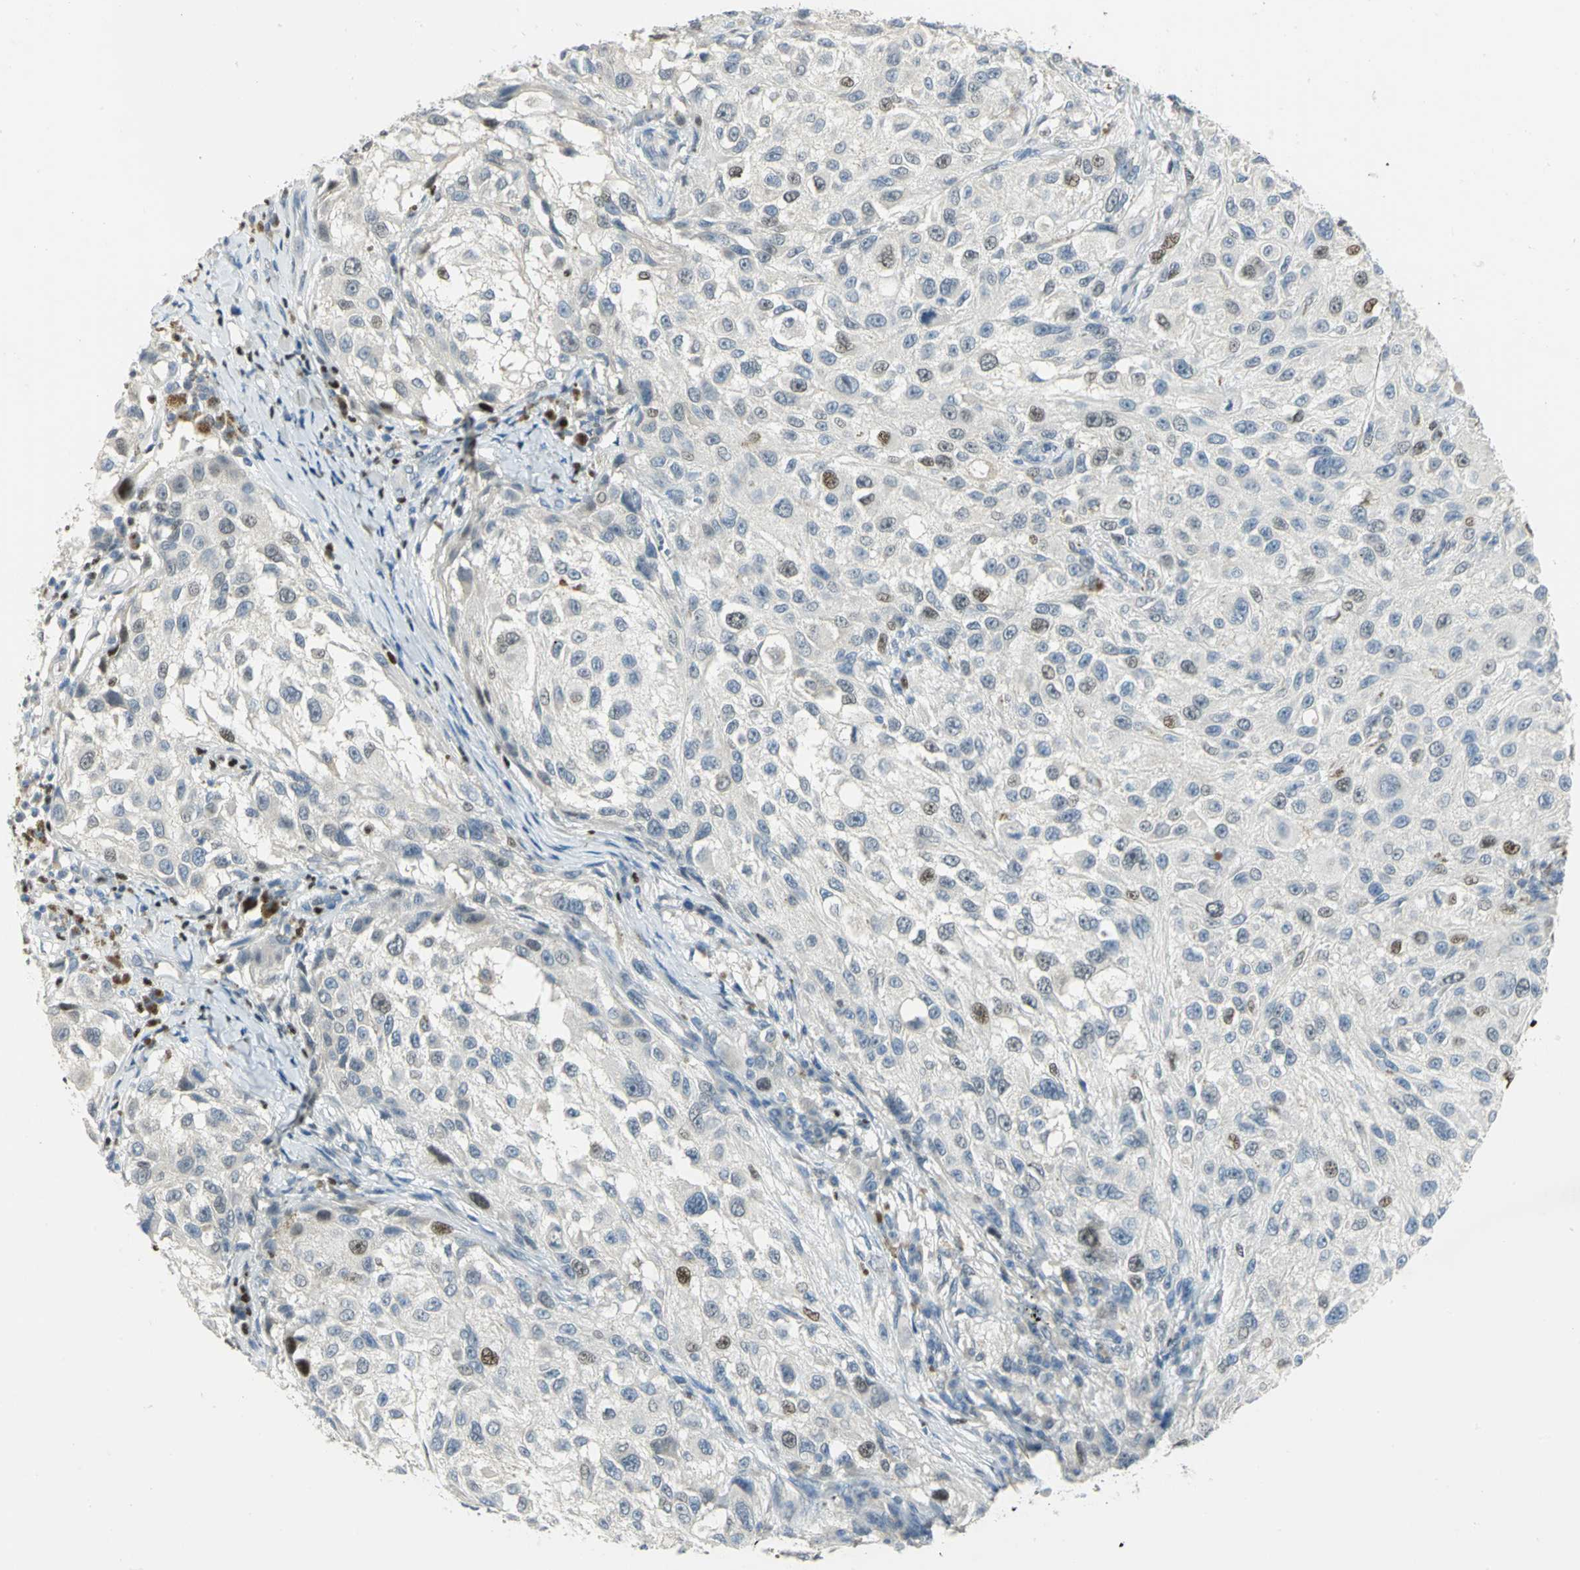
{"staining": {"intensity": "moderate", "quantity": "<25%", "location": "nuclear"}, "tissue": "melanoma", "cell_type": "Tumor cells", "image_type": "cancer", "snomed": [{"axis": "morphology", "description": "Necrosis, NOS"}, {"axis": "morphology", "description": "Malignant melanoma, NOS"}, {"axis": "topography", "description": "Skin"}], "caption": "Immunohistochemical staining of human melanoma demonstrates low levels of moderate nuclear positivity in about <25% of tumor cells.", "gene": "BCL6", "patient": {"sex": "female", "age": 87}}